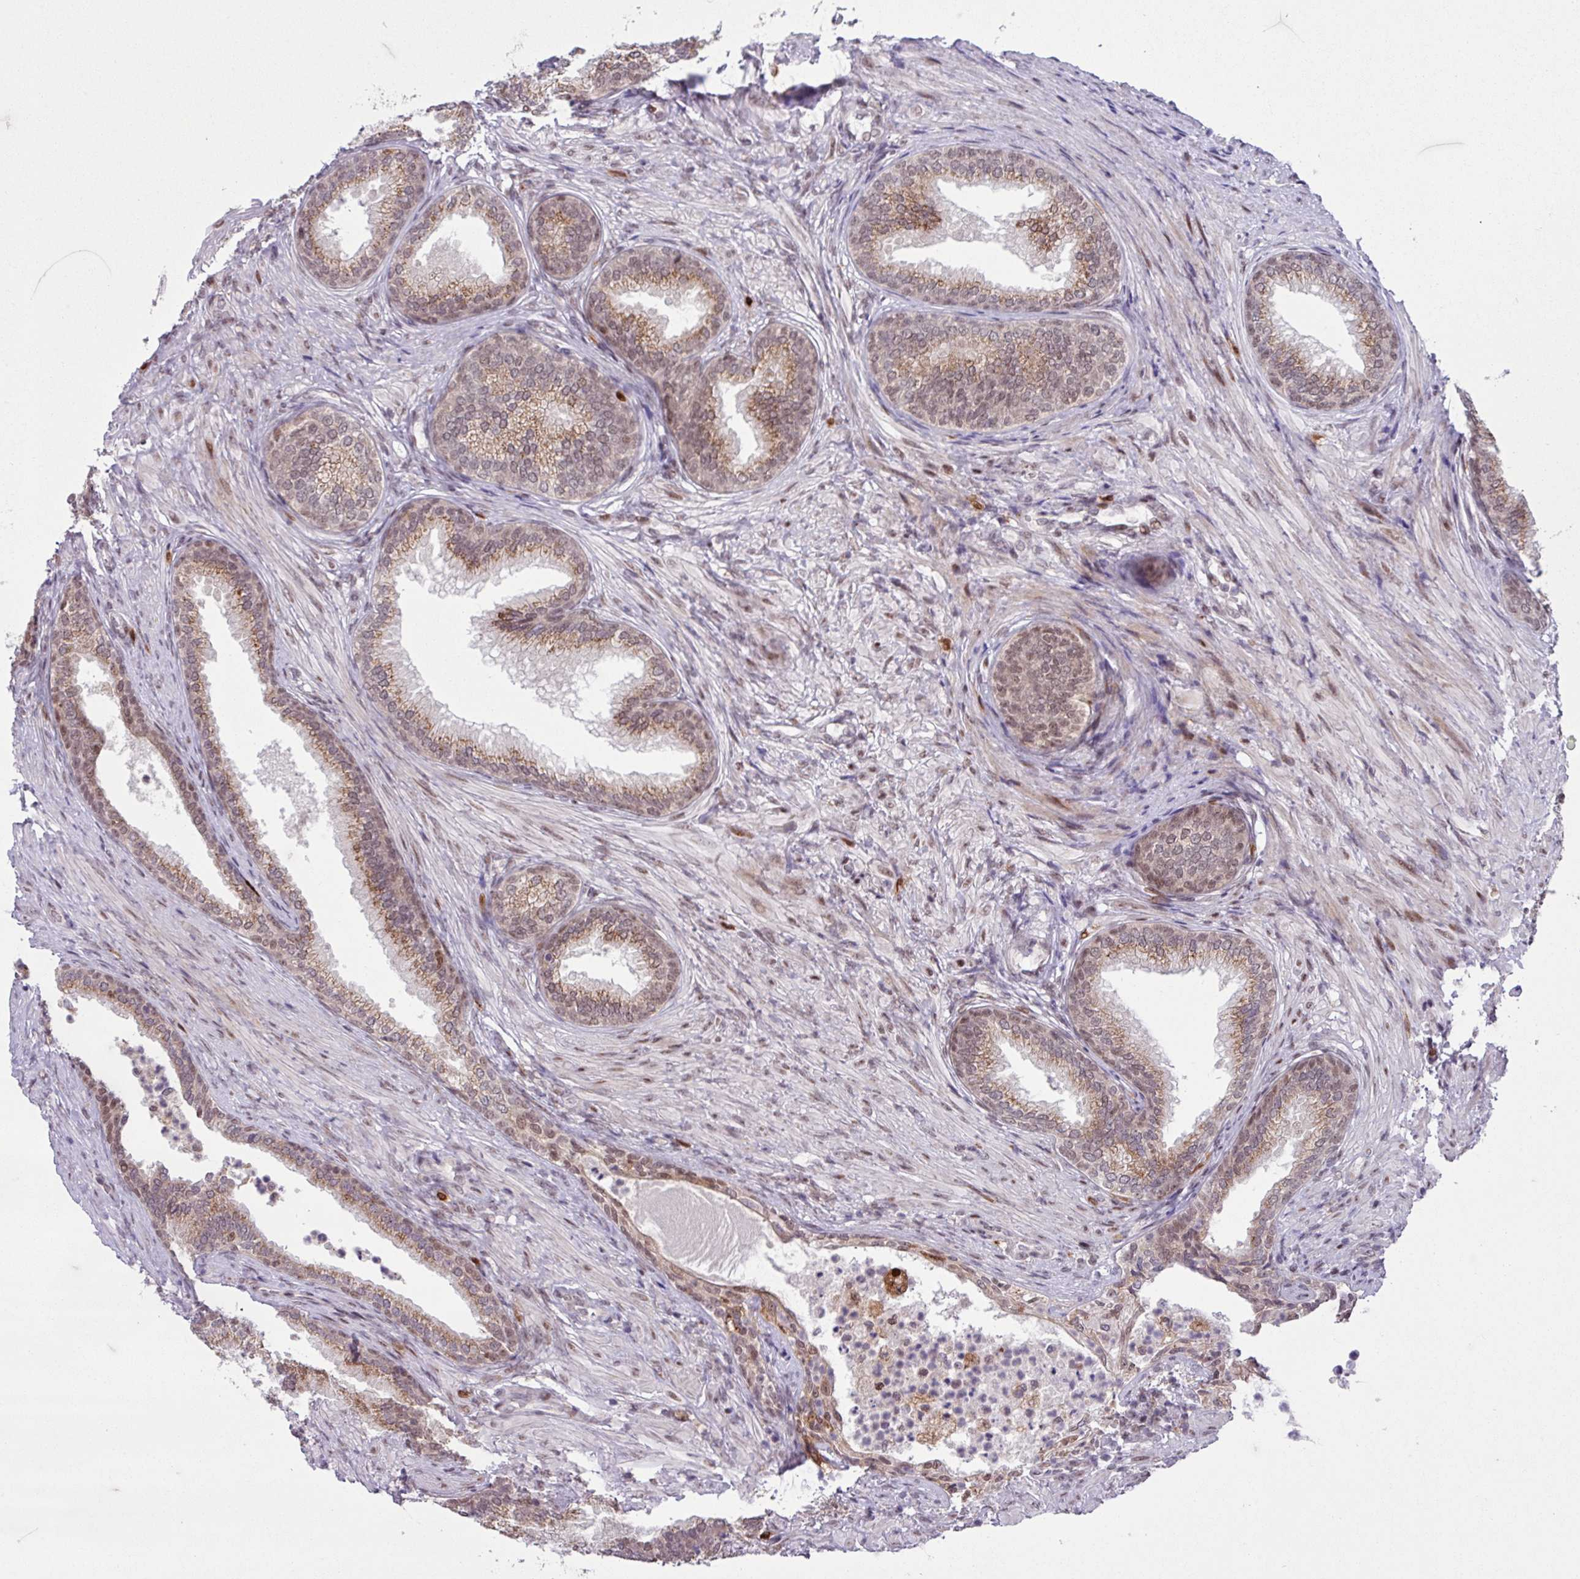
{"staining": {"intensity": "moderate", "quantity": ">75%", "location": "cytoplasmic/membranous,nuclear"}, "tissue": "prostate", "cell_type": "Glandular cells", "image_type": "normal", "snomed": [{"axis": "morphology", "description": "Normal tissue, NOS"}, {"axis": "topography", "description": "Prostate"}], "caption": "Benign prostate exhibits moderate cytoplasmic/membranous,nuclear staining in about >75% of glandular cells, visualized by immunohistochemistry.", "gene": "BRD3", "patient": {"sex": "male", "age": 76}}